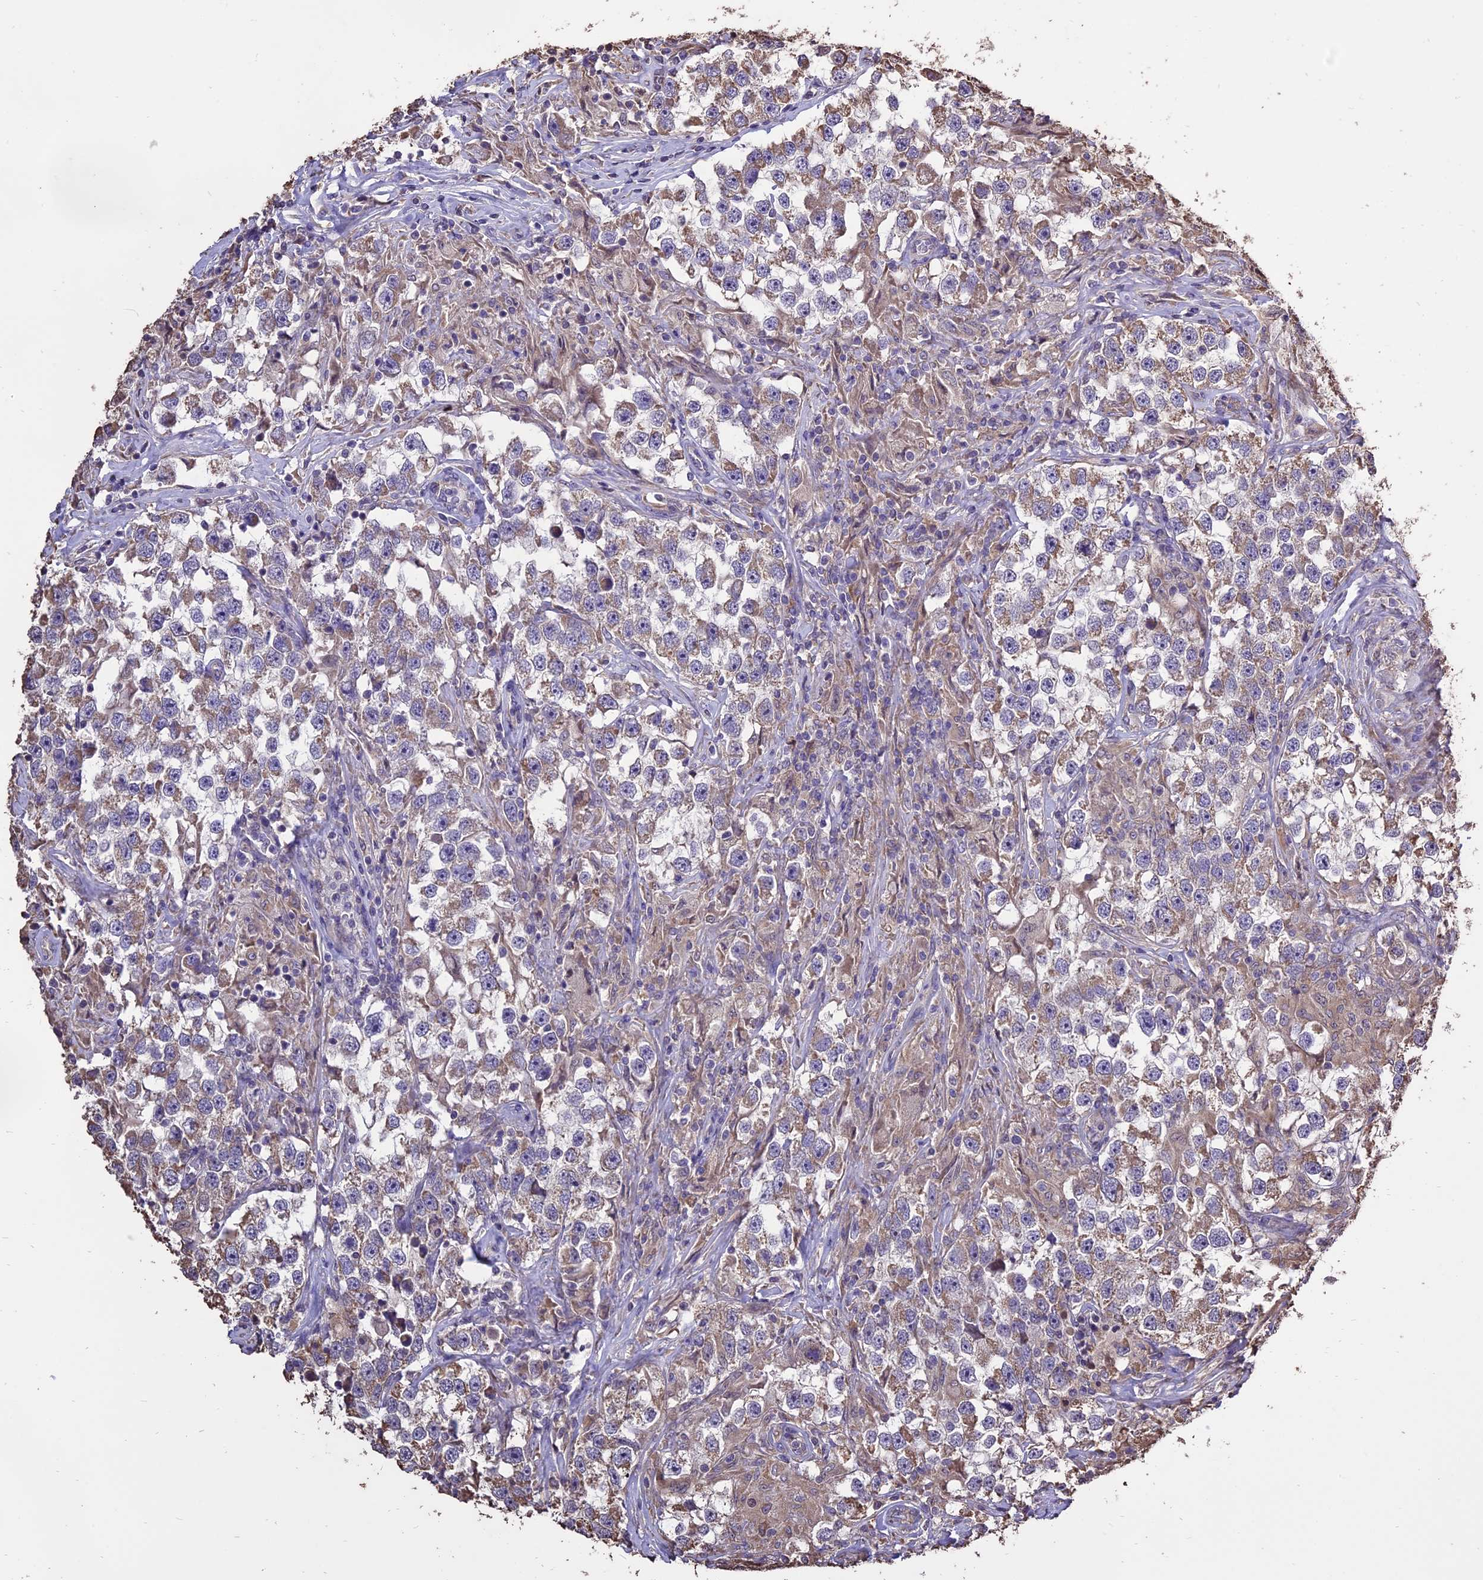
{"staining": {"intensity": "weak", "quantity": "<25%", "location": "cytoplasmic/membranous"}, "tissue": "testis cancer", "cell_type": "Tumor cells", "image_type": "cancer", "snomed": [{"axis": "morphology", "description": "Seminoma, NOS"}, {"axis": "topography", "description": "Testis"}], "caption": "Image shows no protein staining in tumor cells of seminoma (testis) tissue. (Immunohistochemistry (ihc), brightfield microscopy, high magnification).", "gene": "PGPEP1L", "patient": {"sex": "male", "age": 46}}